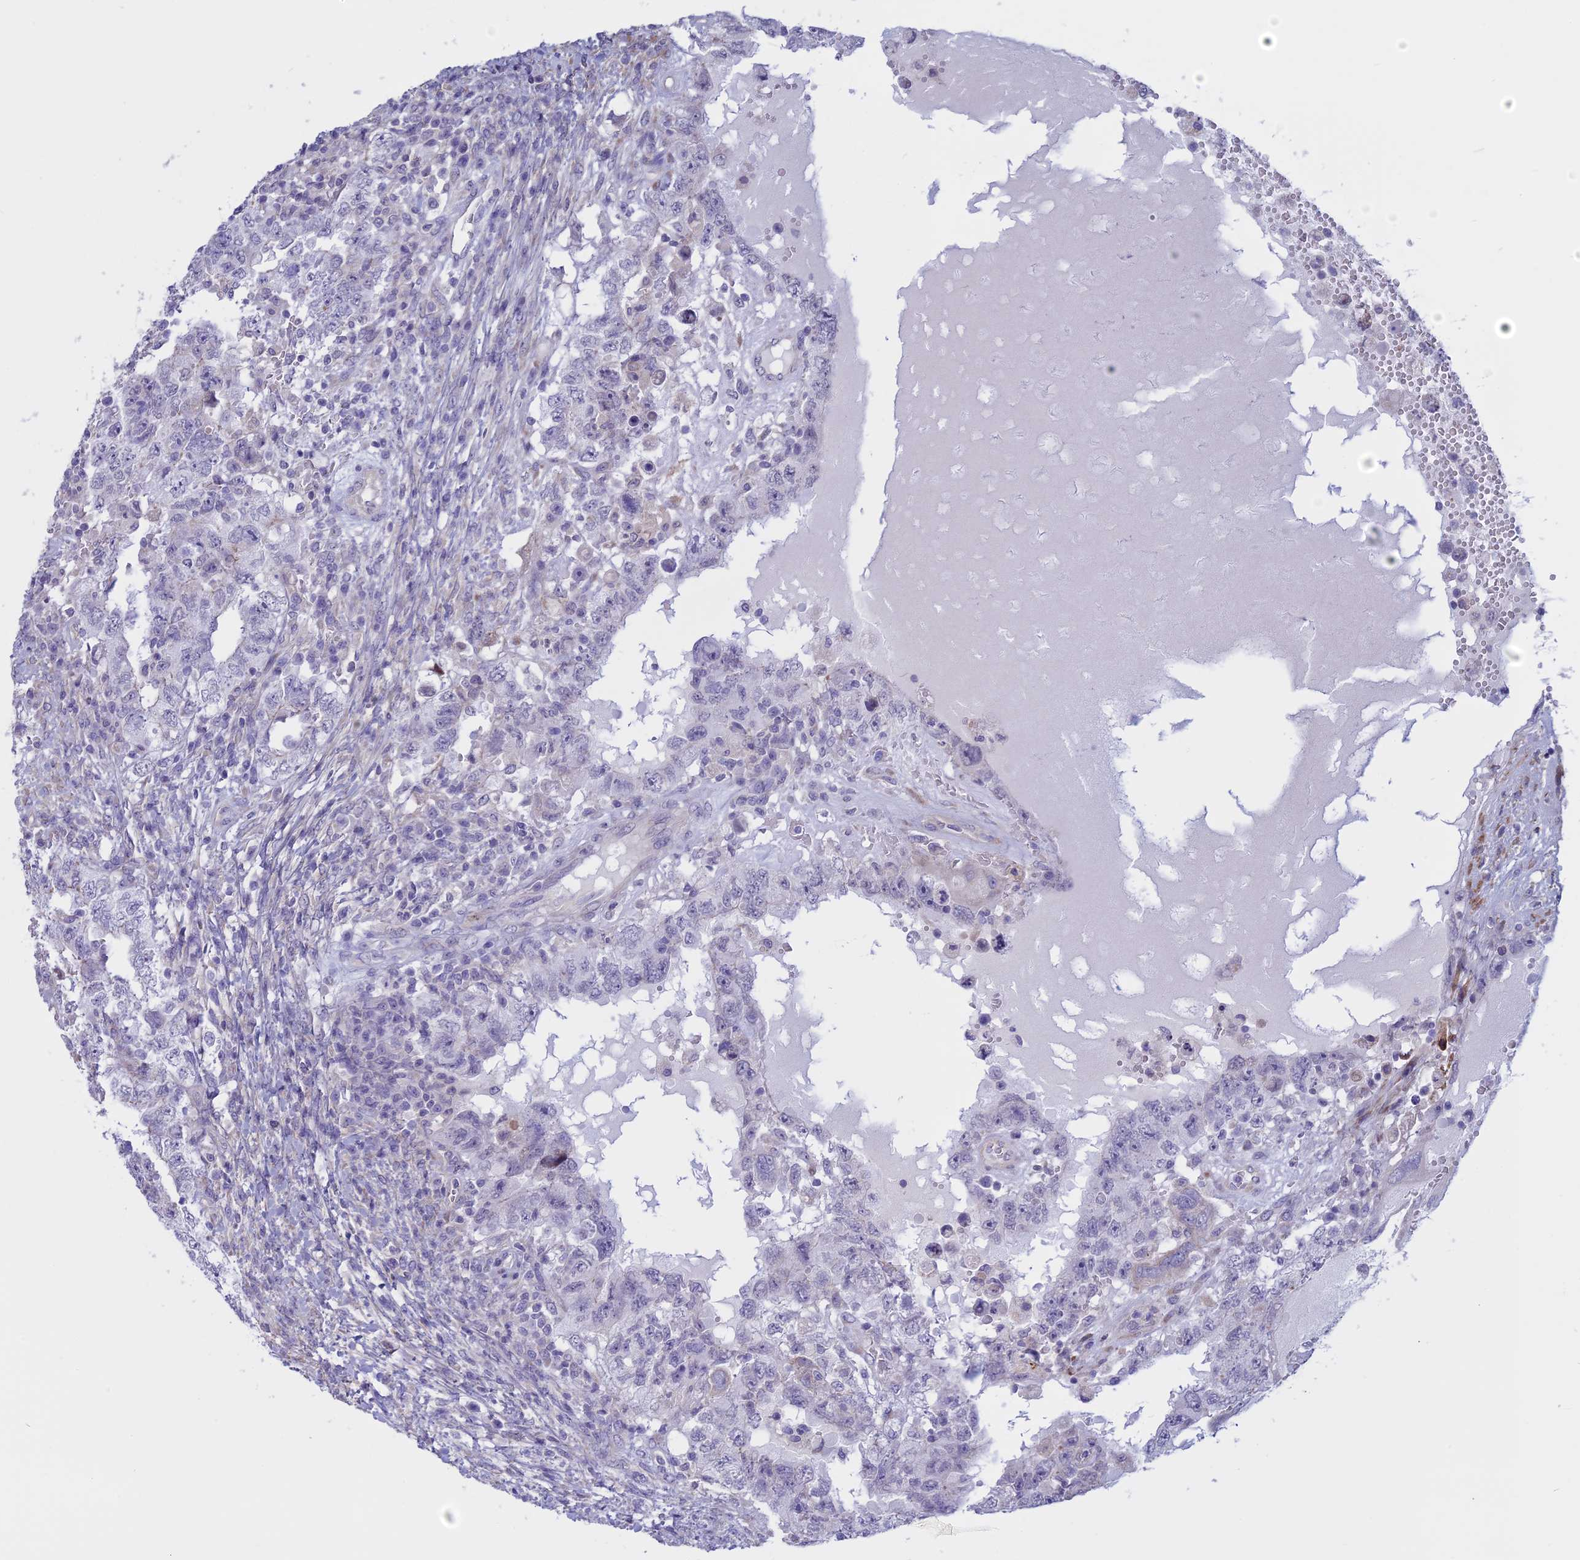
{"staining": {"intensity": "negative", "quantity": "none", "location": "none"}, "tissue": "testis cancer", "cell_type": "Tumor cells", "image_type": "cancer", "snomed": [{"axis": "morphology", "description": "Carcinoma, Embryonal, NOS"}, {"axis": "topography", "description": "Testis"}], "caption": "The histopathology image displays no staining of tumor cells in embryonal carcinoma (testis).", "gene": "SPHKAP", "patient": {"sex": "male", "age": 26}}